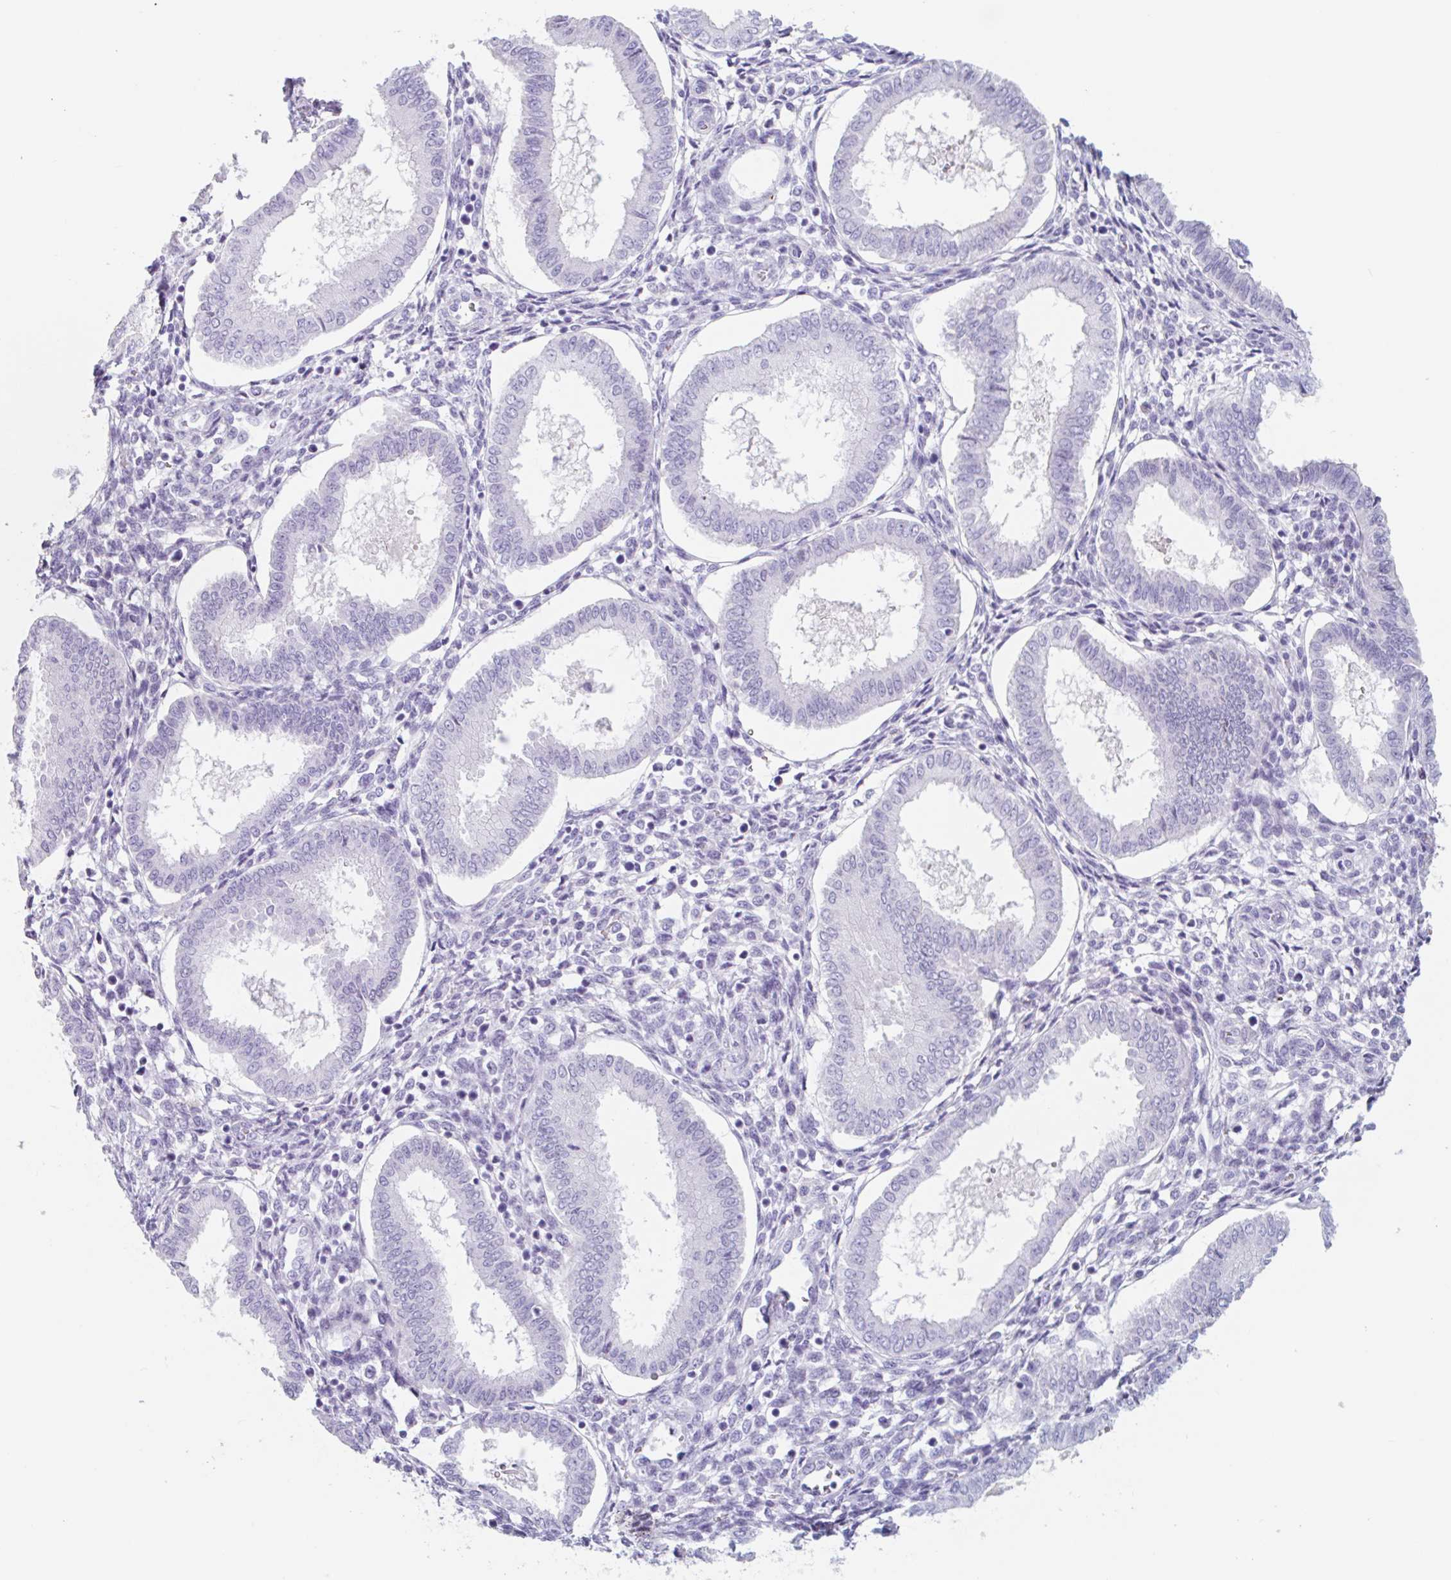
{"staining": {"intensity": "negative", "quantity": "none", "location": "none"}, "tissue": "endometrium", "cell_type": "Cells in endometrial stroma", "image_type": "normal", "snomed": [{"axis": "morphology", "description": "Normal tissue, NOS"}, {"axis": "topography", "description": "Endometrium"}], "caption": "Endometrium stained for a protein using IHC shows no staining cells in endometrial stroma.", "gene": "EMC4", "patient": {"sex": "female", "age": 24}}